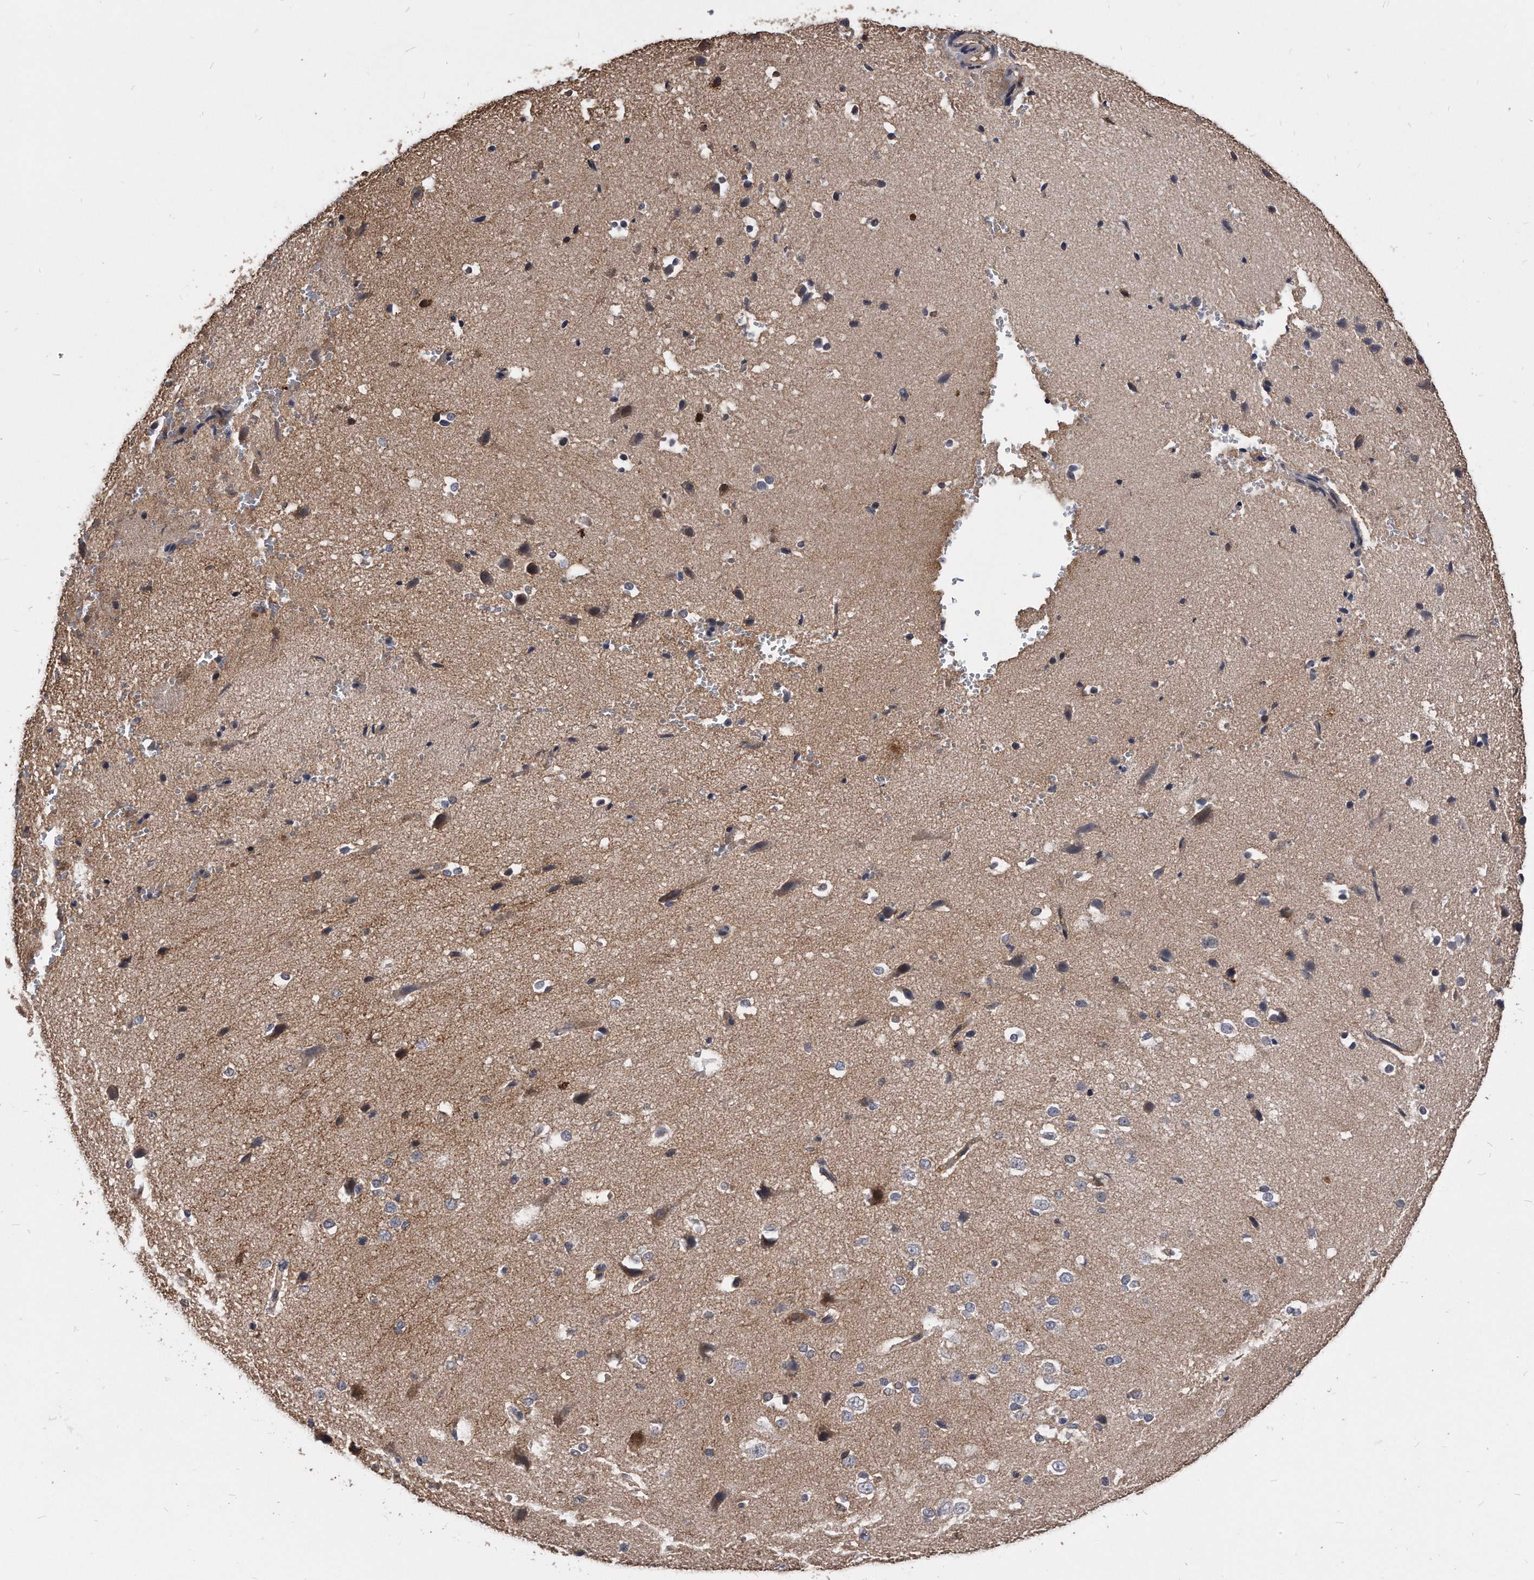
{"staining": {"intensity": "strong", "quantity": "<25%", "location": "cytoplasmic/membranous"}, "tissue": "cerebral cortex", "cell_type": "Endothelial cells", "image_type": "normal", "snomed": [{"axis": "morphology", "description": "Normal tissue, NOS"}, {"axis": "morphology", "description": "Developmental malformation"}, {"axis": "topography", "description": "Cerebral cortex"}], "caption": "A high-resolution image shows IHC staining of normal cerebral cortex, which exhibits strong cytoplasmic/membranous expression in about <25% of endothelial cells.", "gene": "IL20RA", "patient": {"sex": "female", "age": 30}}